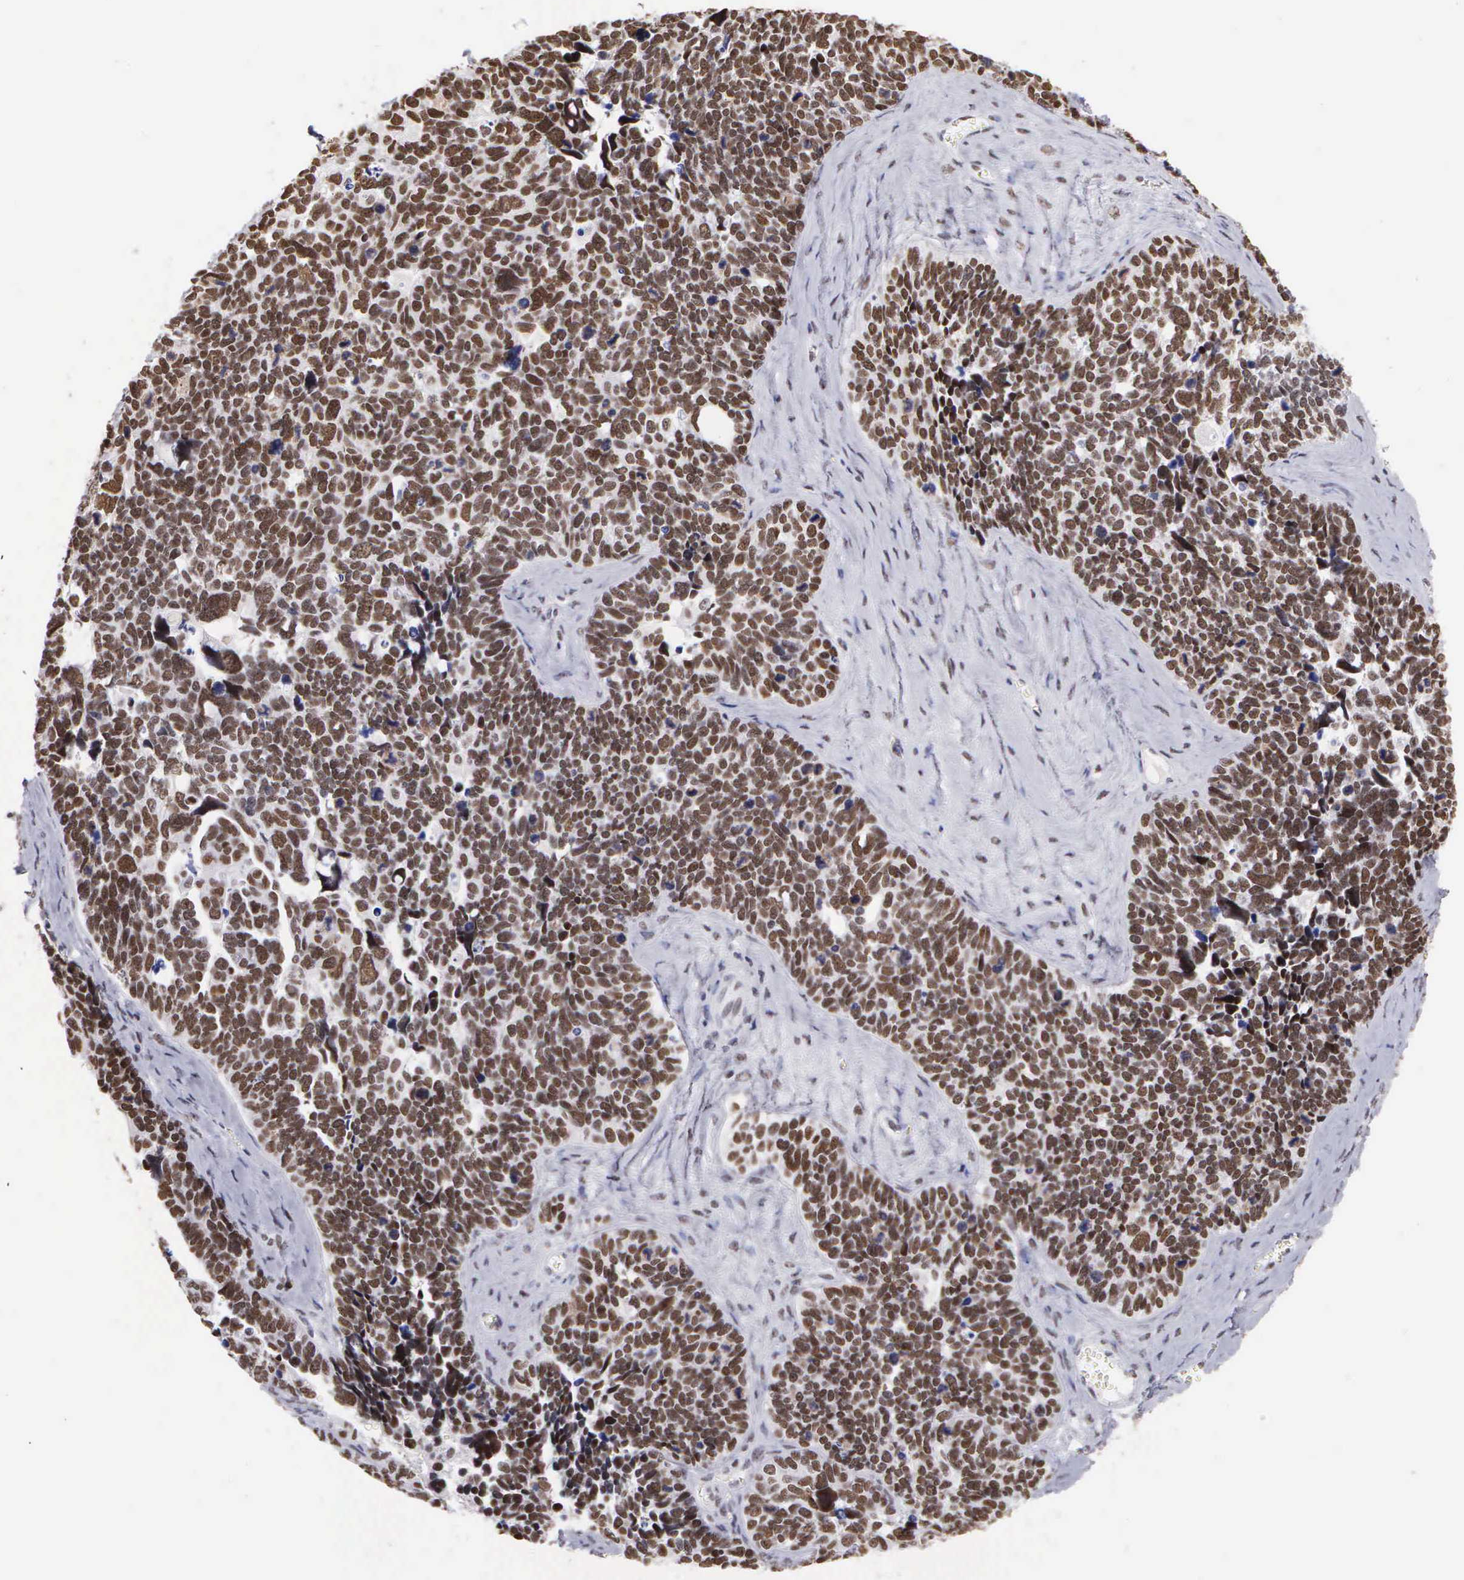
{"staining": {"intensity": "strong", "quantity": ">75%", "location": "nuclear"}, "tissue": "ovarian cancer", "cell_type": "Tumor cells", "image_type": "cancer", "snomed": [{"axis": "morphology", "description": "Cystadenocarcinoma, serous, NOS"}, {"axis": "topography", "description": "Ovary"}], "caption": "The micrograph demonstrates immunohistochemical staining of ovarian serous cystadenocarcinoma. There is strong nuclear positivity is seen in about >75% of tumor cells. The staining was performed using DAB (3,3'-diaminobenzidine) to visualize the protein expression in brown, while the nuclei were stained in blue with hematoxylin (Magnification: 20x).", "gene": "CSTF2", "patient": {"sex": "female", "age": 77}}